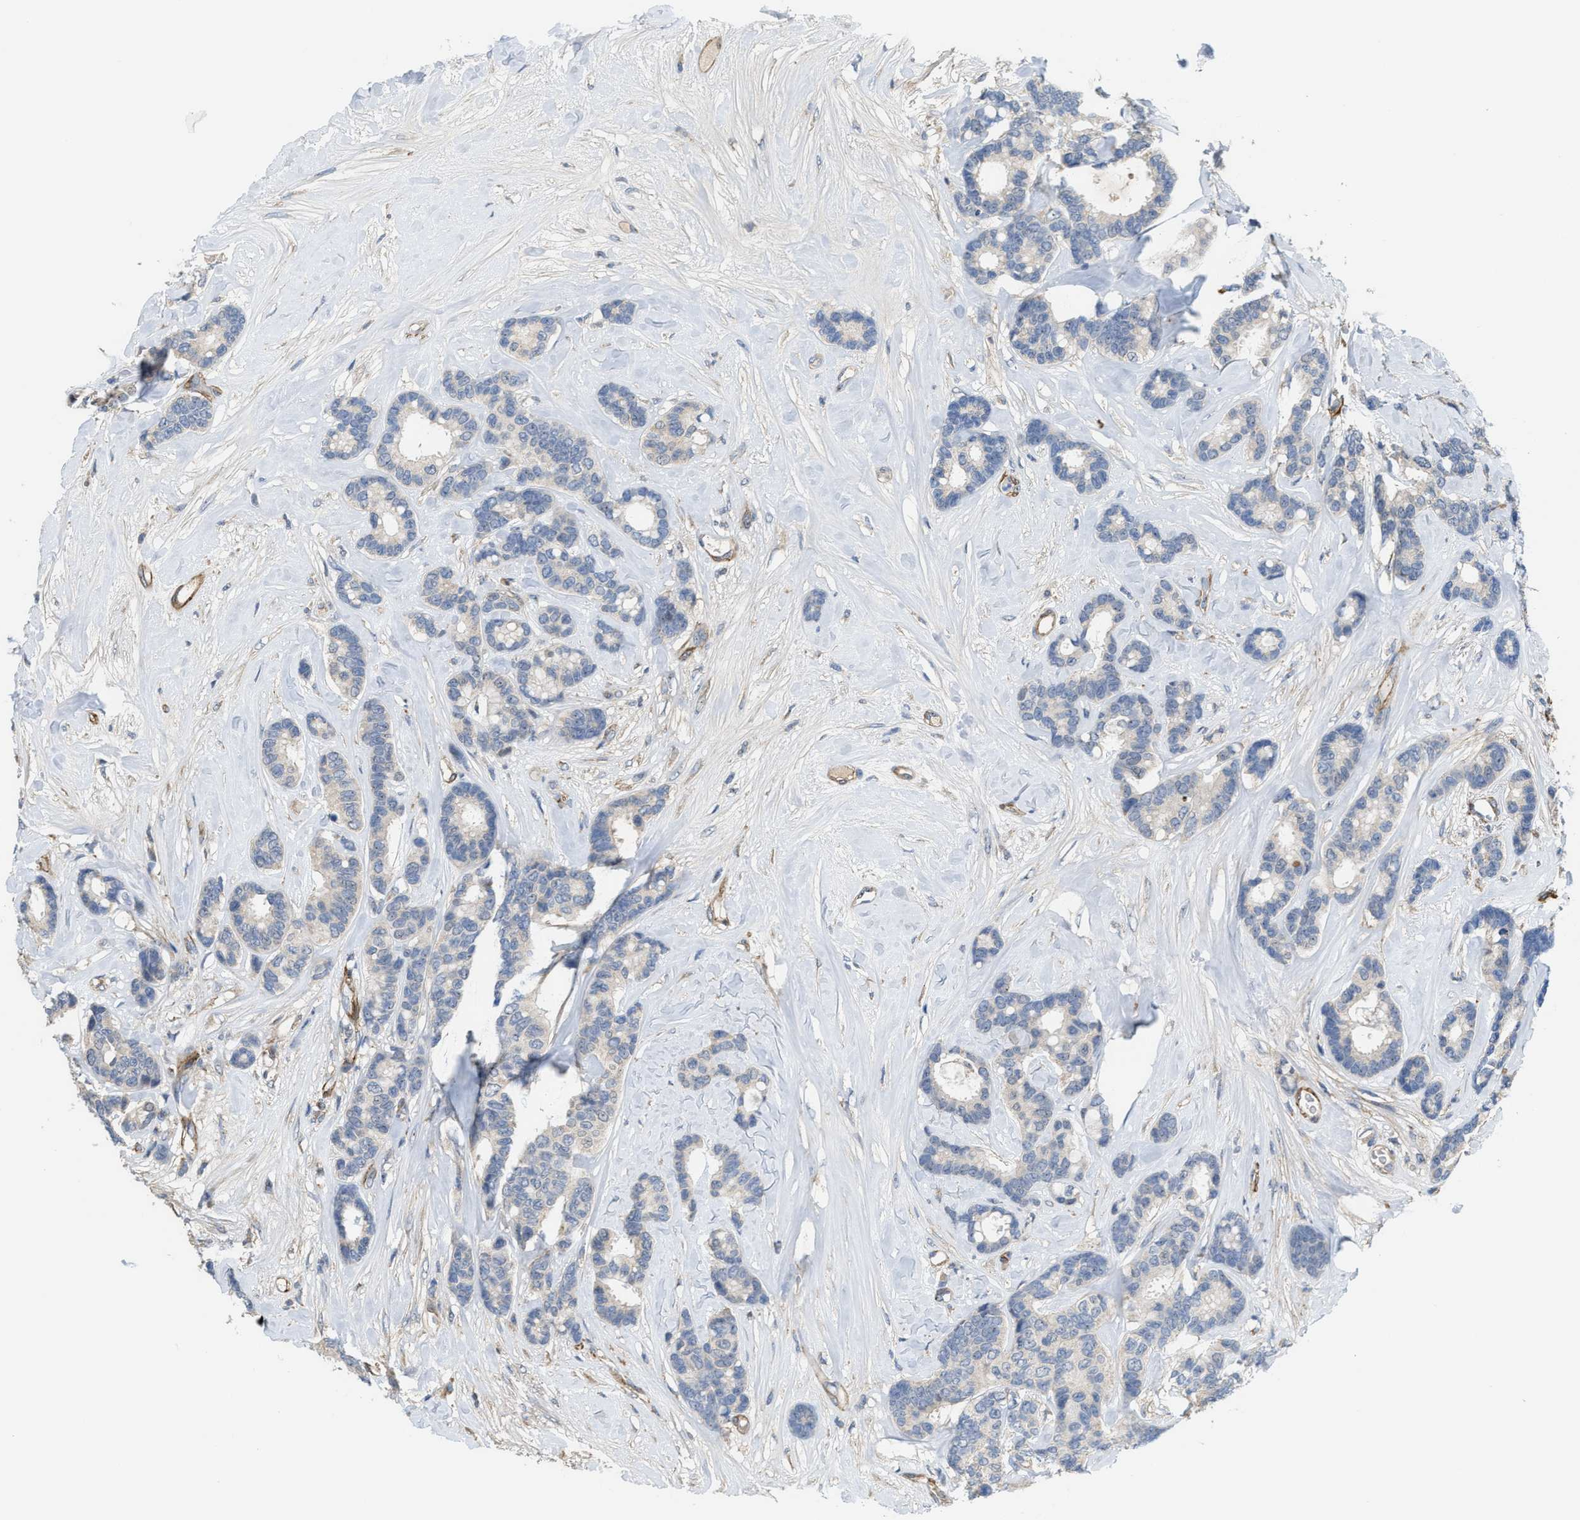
{"staining": {"intensity": "negative", "quantity": "none", "location": "none"}, "tissue": "breast cancer", "cell_type": "Tumor cells", "image_type": "cancer", "snomed": [{"axis": "morphology", "description": "Duct carcinoma"}, {"axis": "topography", "description": "Breast"}], "caption": "A micrograph of human breast invasive ductal carcinoma is negative for staining in tumor cells.", "gene": "ZNF783", "patient": {"sex": "female", "age": 87}}